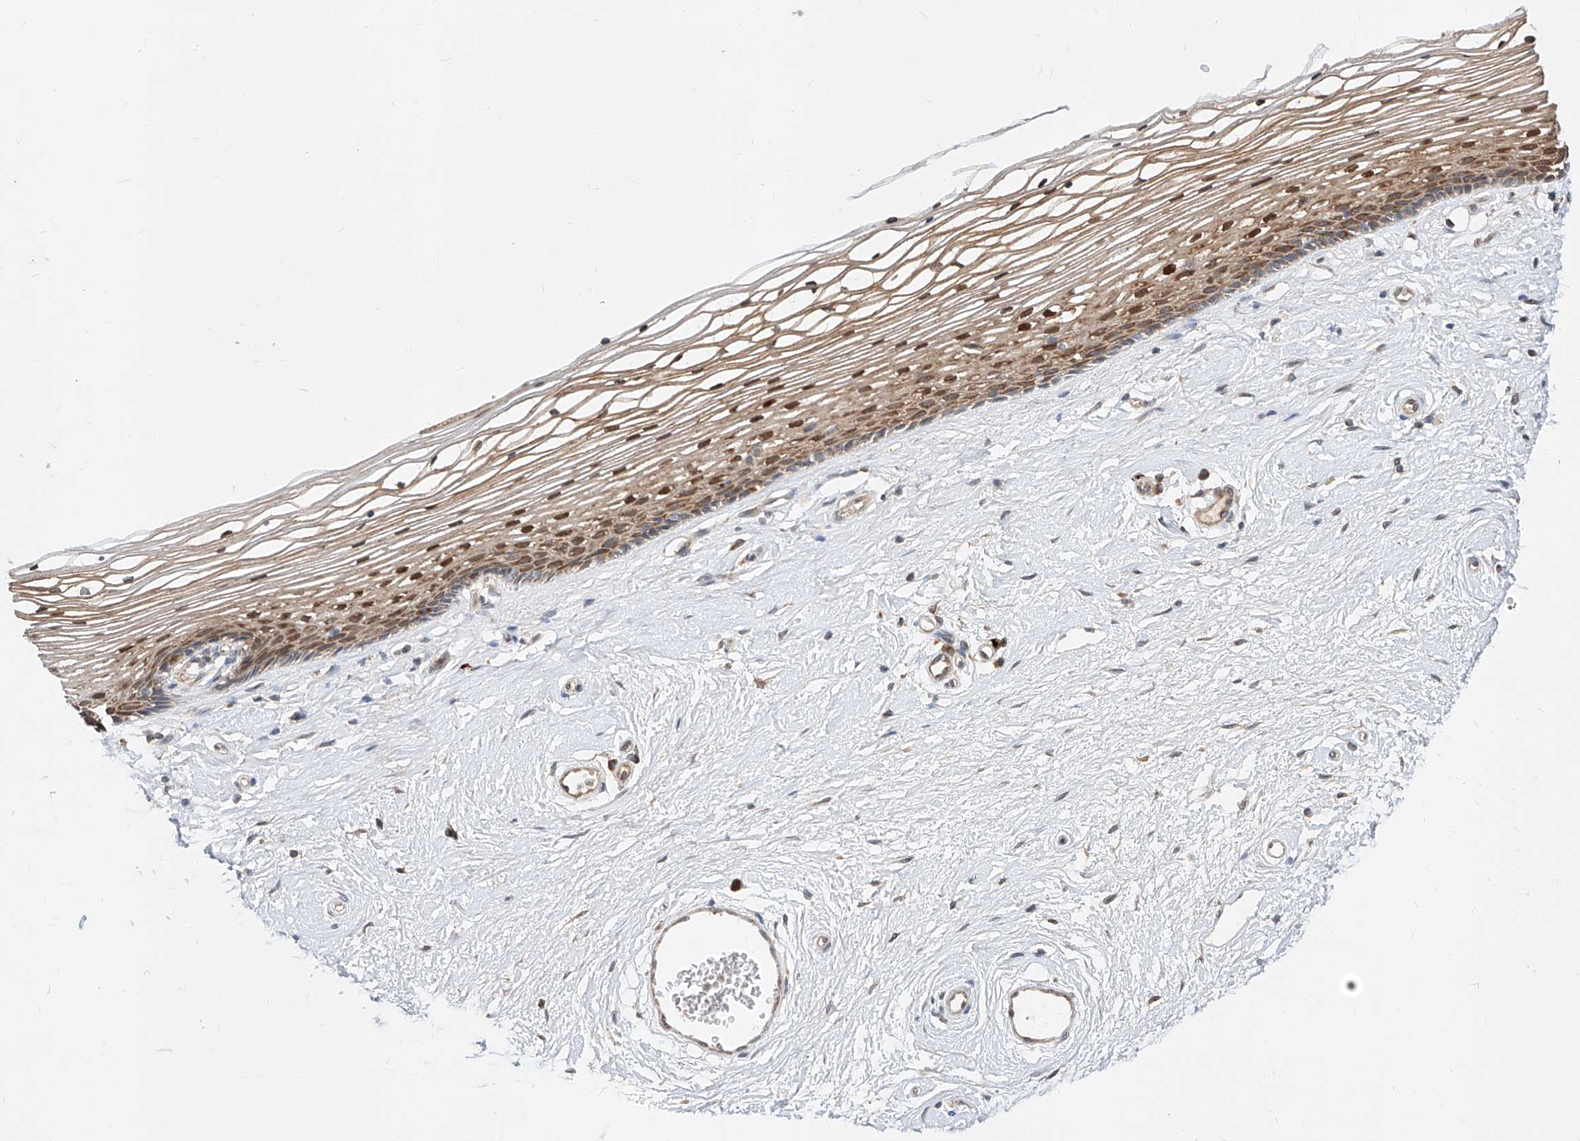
{"staining": {"intensity": "moderate", "quantity": ">75%", "location": "cytoplasmic/membranous,nuclear"}, "tissue": "vagina", "cell_type": "Squamous epithelial cells", "image_type": "normal", "snomed": [{"axis": "morphology", "description": "Normal tissue, NOS"}, {"axis": "topography", "description": "Vagina"}], "caption": "Protein analysis of benign vagina demonstrates moderate cytoplasmic/membranous,nuclear positivity in about >75% of squamous epithelial cells.", "gene": "DIRAS3", "patient": {"sex": "female", "age": 46}}